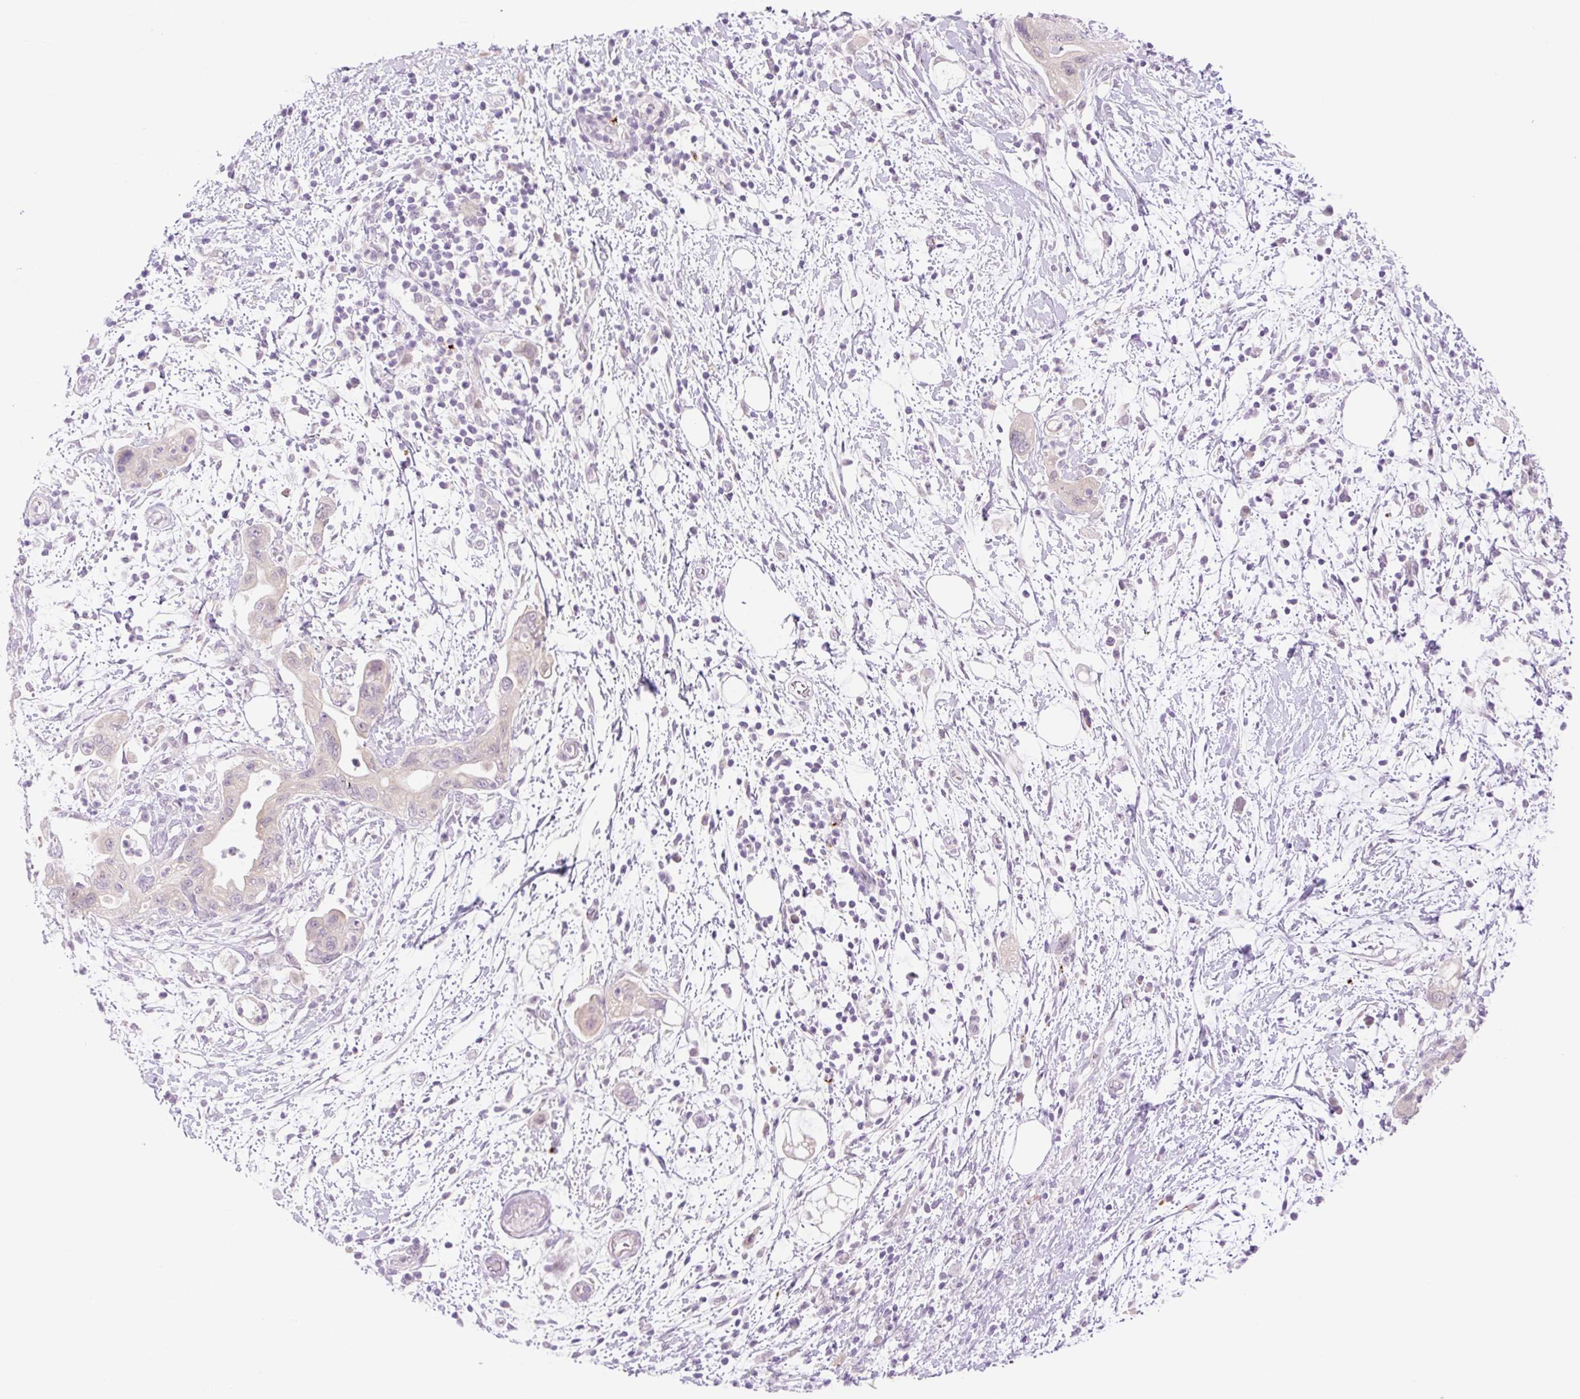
{"staining": {"intensity": "negative", "quantity": "none", "location": "none"}, "tissue": "pancreatic cancer", "cell_type": "Tumor cells", "image_type": "cancer", "snomed": [{"axis": "morphology", "description": "Adenocarcinoma, NOS"}, {"axis": "topography", "description": "Pancreas"}], "caption": "This is an IHC micrograph of pancreatic cancer. There is no staining in tumor cells.", "gene": "SPRYD4", "patient": {"sex": "female", "age": 73}}